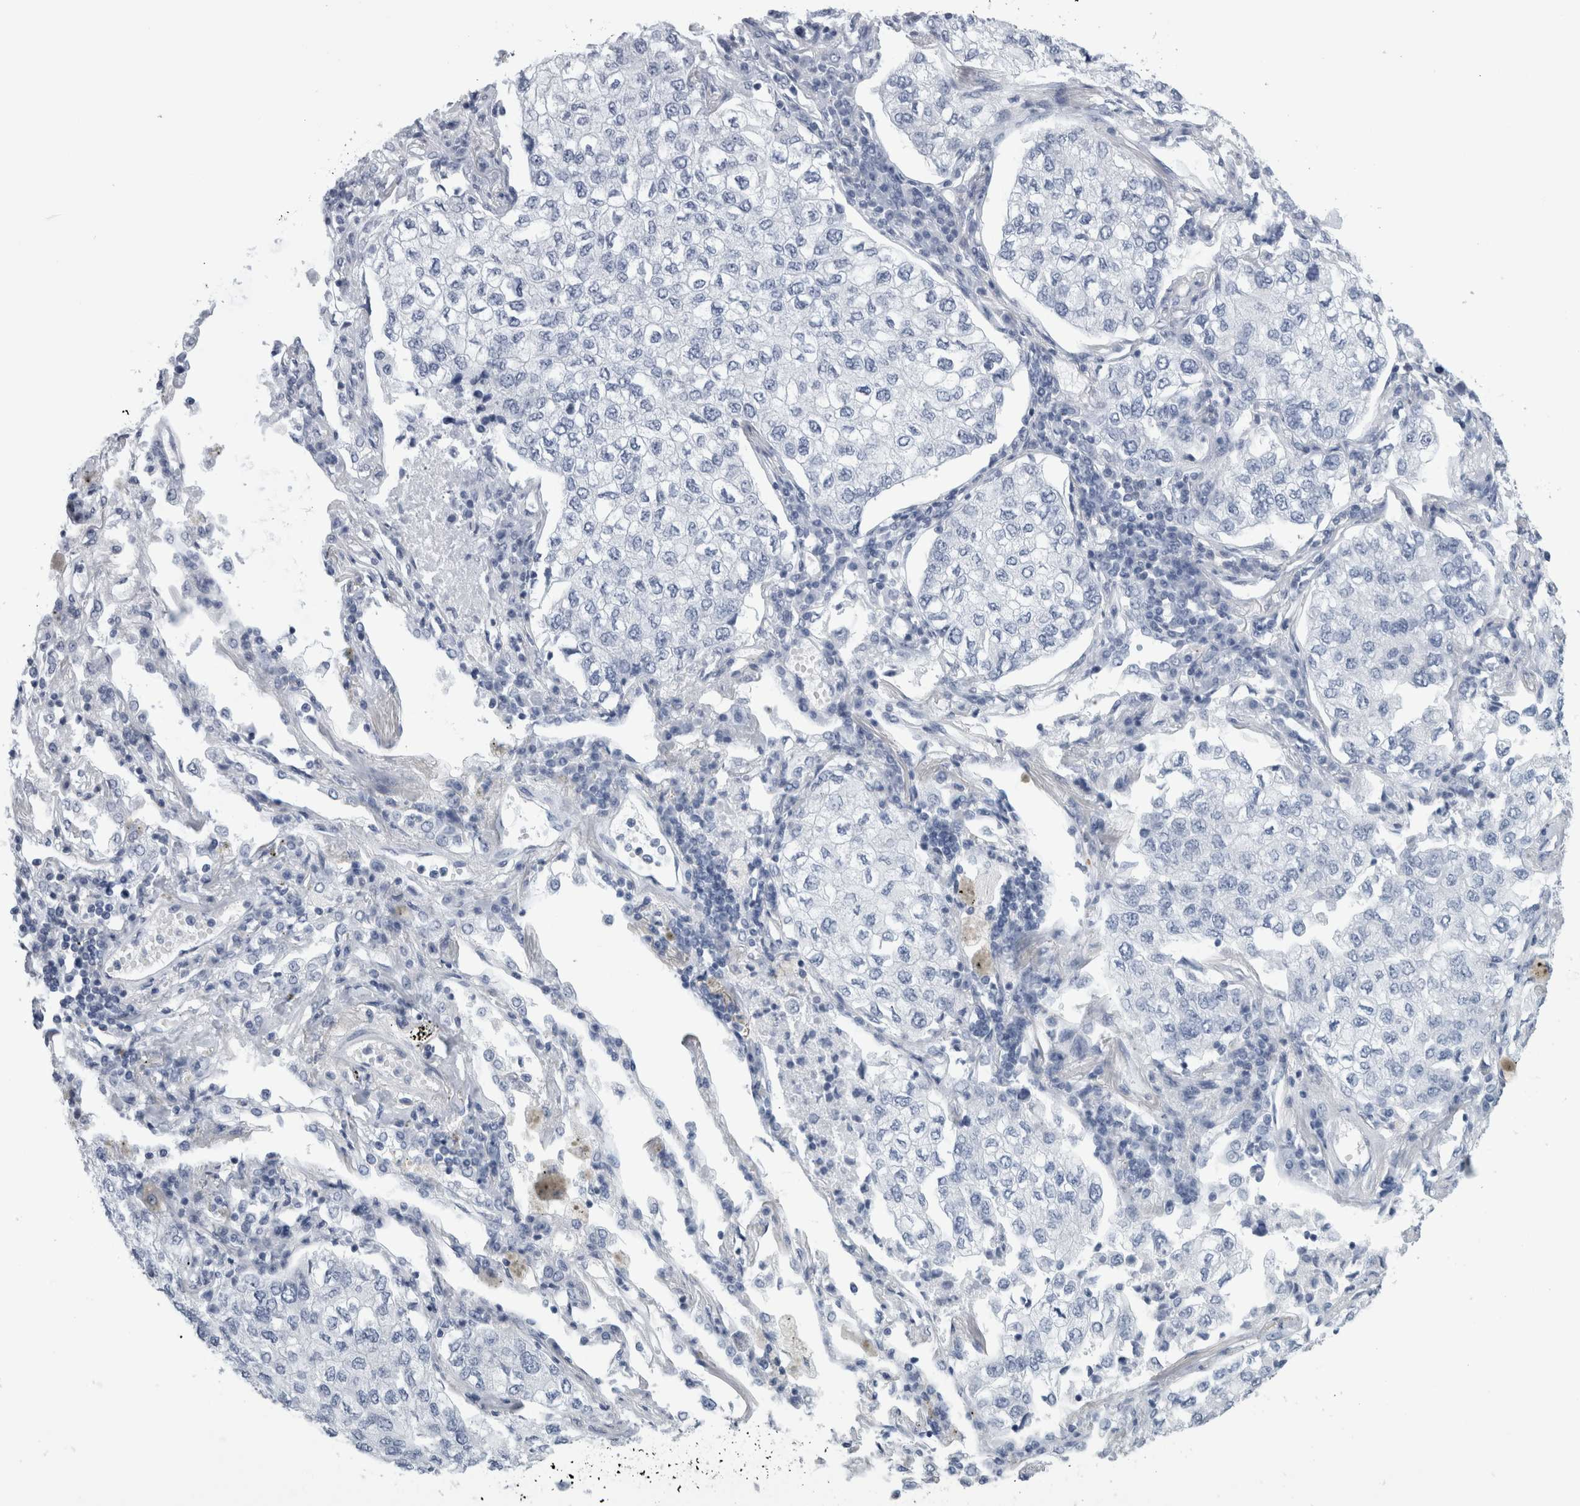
{"staining": {"intensity": "negative", "quantity": "none", "location": "none"}, "tissue": "lung cancer", "cell_type": "Tumor cells", "image_type": "cancer", "snomed": [{"axis": "morphology", "description": "Adenocarcinoma, NOS"}, {"axis": "topography", "description": "Lung"}], "caption": "A histopathology image of human lung cancer (adenocarcinoma) is negative for staining in tumor cells.", "gene": "ANKFY1", "patient": {"sex": "male", "age": 63}}